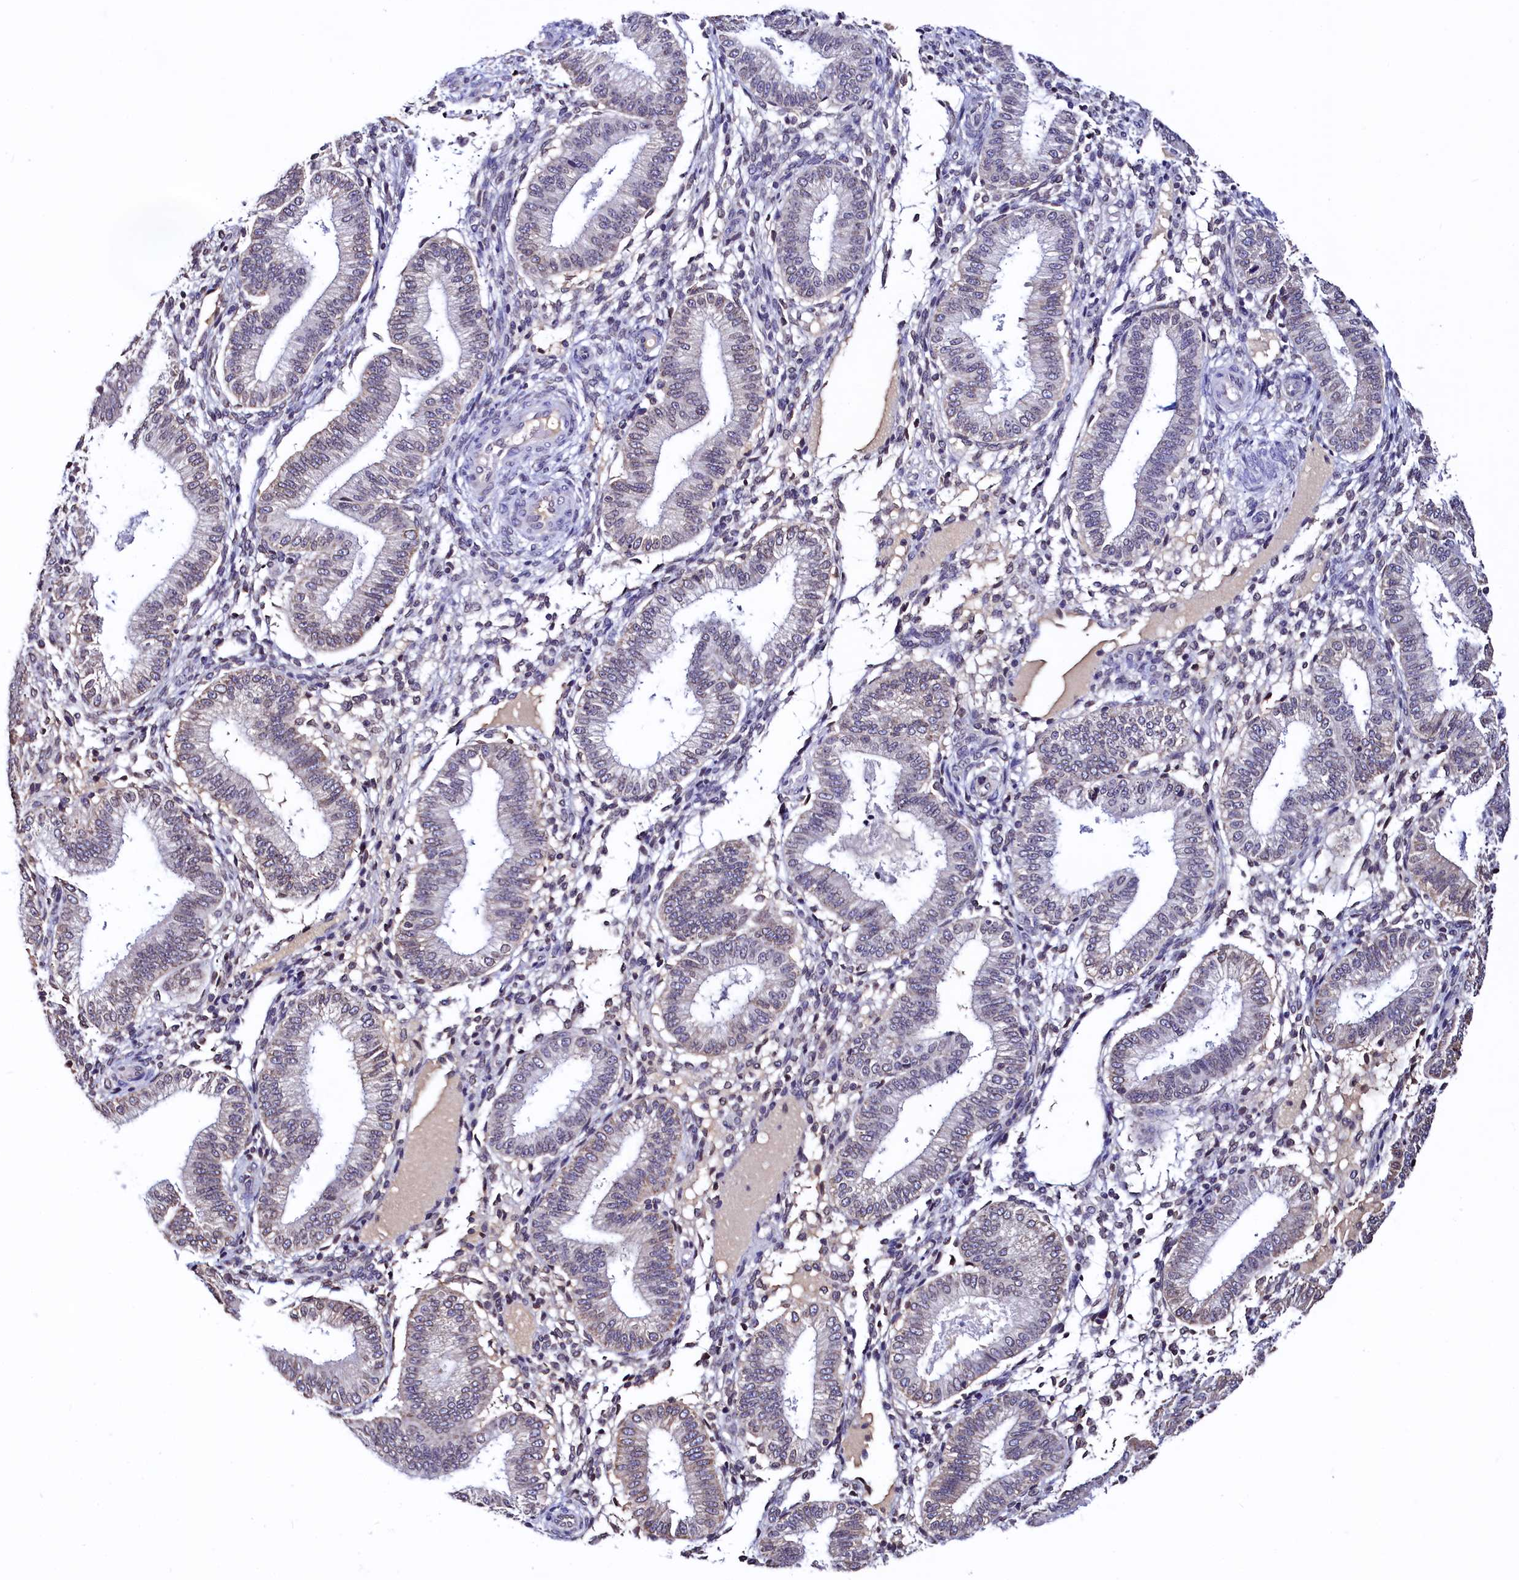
{"staining": {"intensity": "weak", "quantity": "25%-75%", "location": "nuclear"}, "tissue": "endometrium", "cell_type": "Cells in endometrial stroma", "image_type": "normal", "snomed": [{"axis": "morphology", "description": "Normal tissue, NOS"}, {"axis": "topography", "description": "Endometrium"}], "caption": "IHC of normal human endometrium reveals low levels of weak nuclear positivity in about 25%-75% of cells in endometrial stroma.", "gene": "HAND1", "patient": {"sex": "female", "age": 39}}